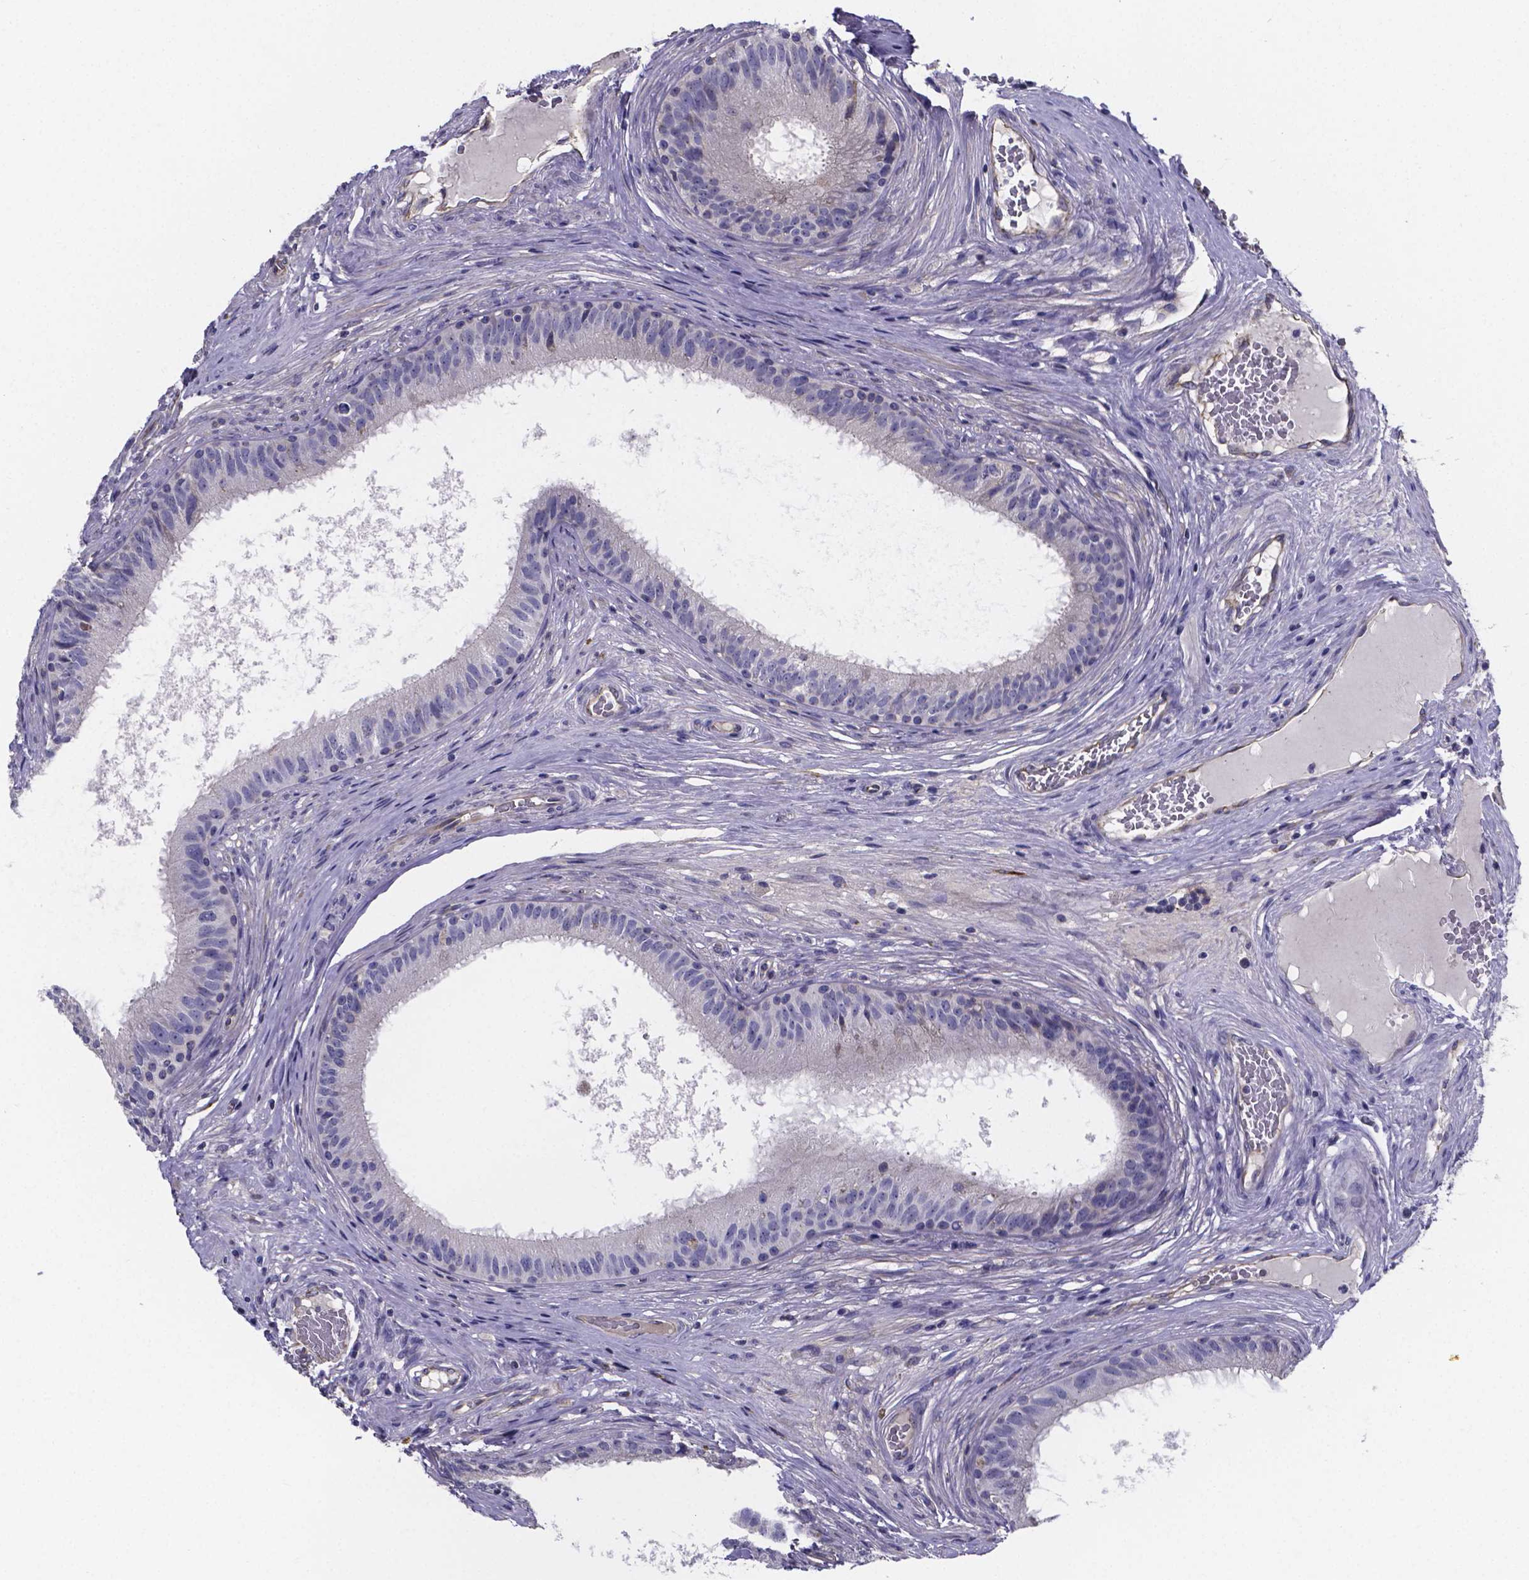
{"staining": {"intensity": "negative", "quantity": "none", "location": "none"}, "tissue": "epididymis", "cell_type": "Glandular cells", "image_type": "normal", "snomed": [{"axis": "morphology", "description": "Normal tissue, NOS"}, {"axis": "topography", "description": "Epididymis"}], "caption": "Image shows no protein positivity in glandular cells of normal epididymis. The staining was performed using DAB (3,3'-diaminobenzidine) to visualize the protein expression in brown, while the nuclei were stained in blue with hematoxylin (Magnification: 20x).", "gene": "SFRP4", "patient": {"sex": "male", "age": 59}}